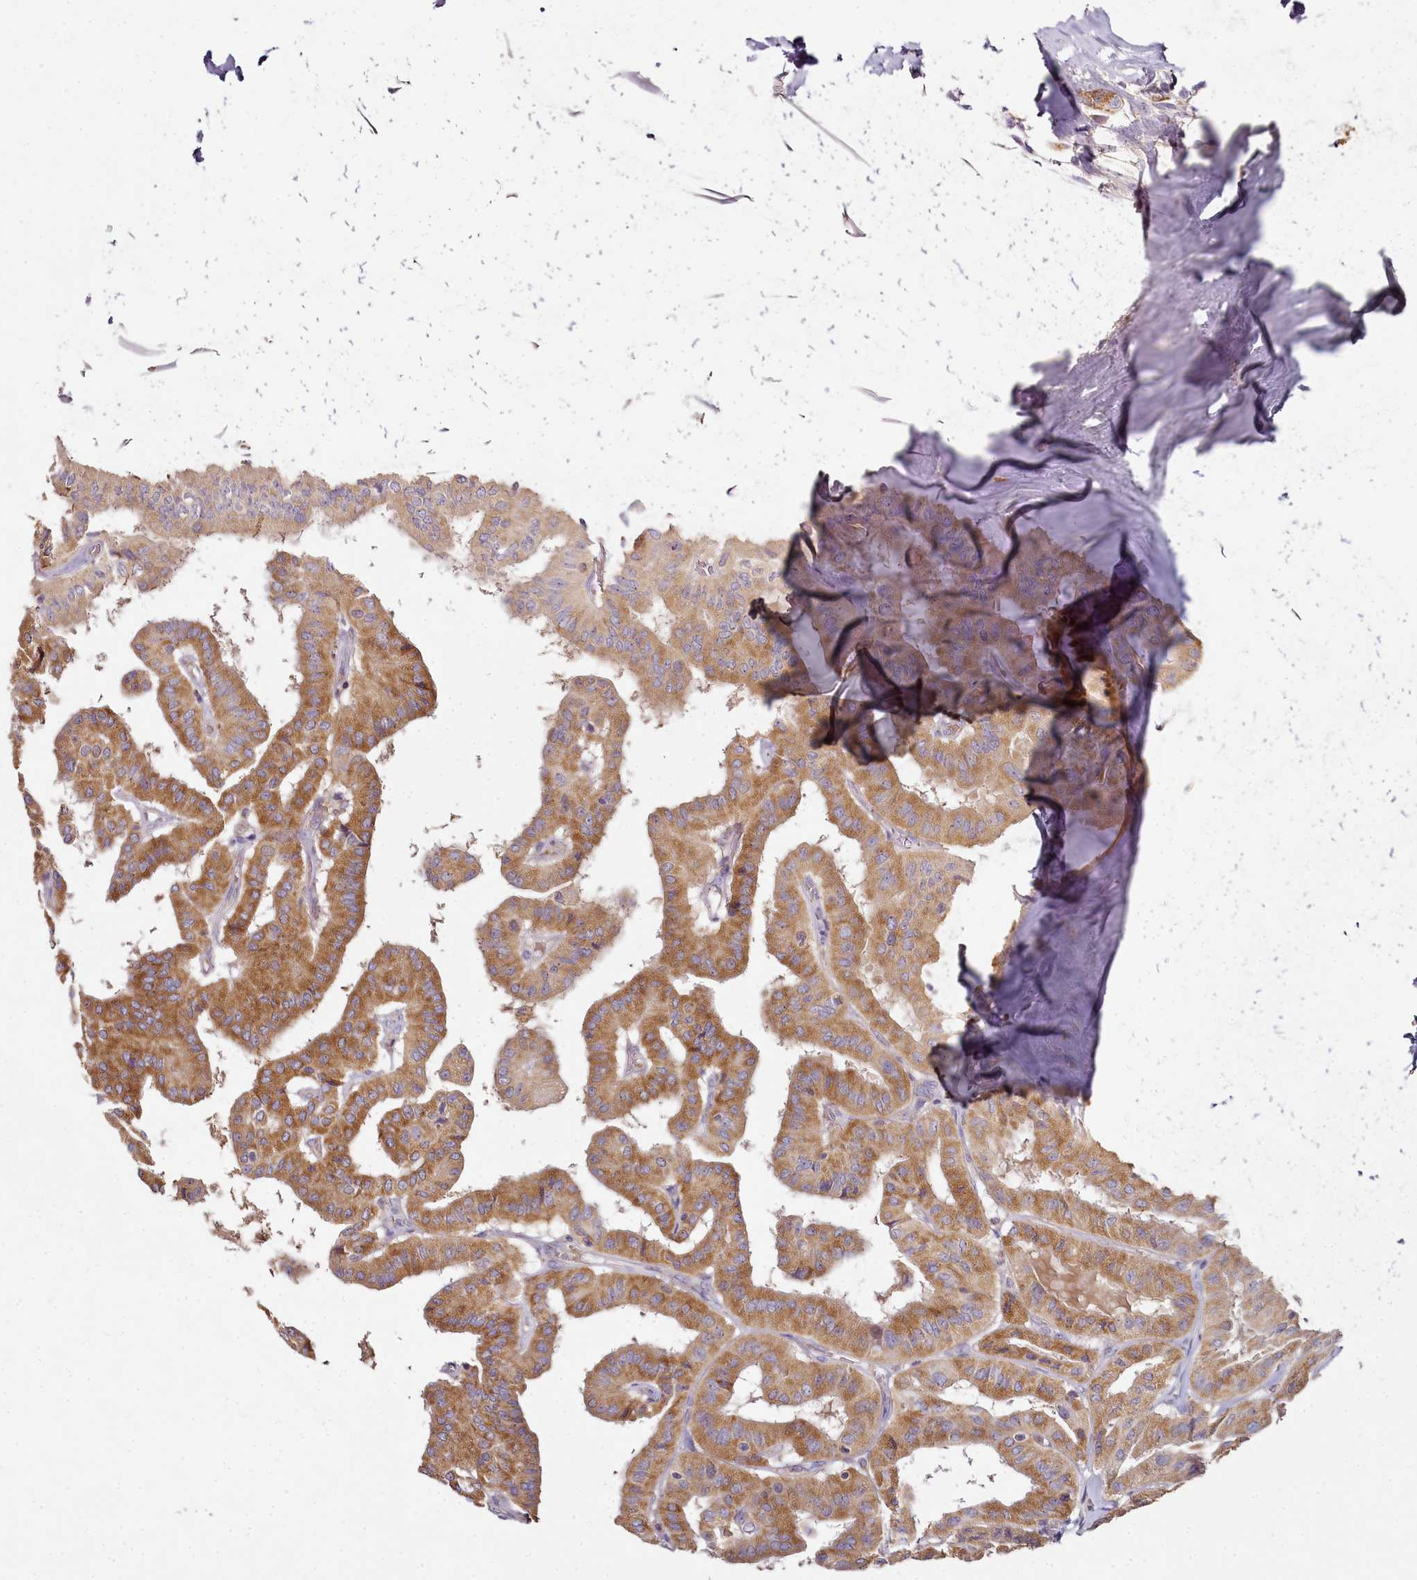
{"staining": {"intensity": "moderate", "quantity": ">75%", "location": "cytoplasmic/membranous"}, "tissue": "thyroid cancer", "cell_type": "Tumor cells", "image_type": "cancer", "snomed": [{"axis": "morphology", "description": "Papillary adenocarcinoma, NOS"}, {"axis": "topography", "description": "Thyroid gland"}], "caption": "Thyroid cancer tissue shows moderate cytoplasmic/membranous expression in approximately >75% of tumor cells (DAB IHC, brown staining for protein, blue staining for nuclei).", "gene": "ACSS1", "patient": {"sex": "female", "age": 59}}